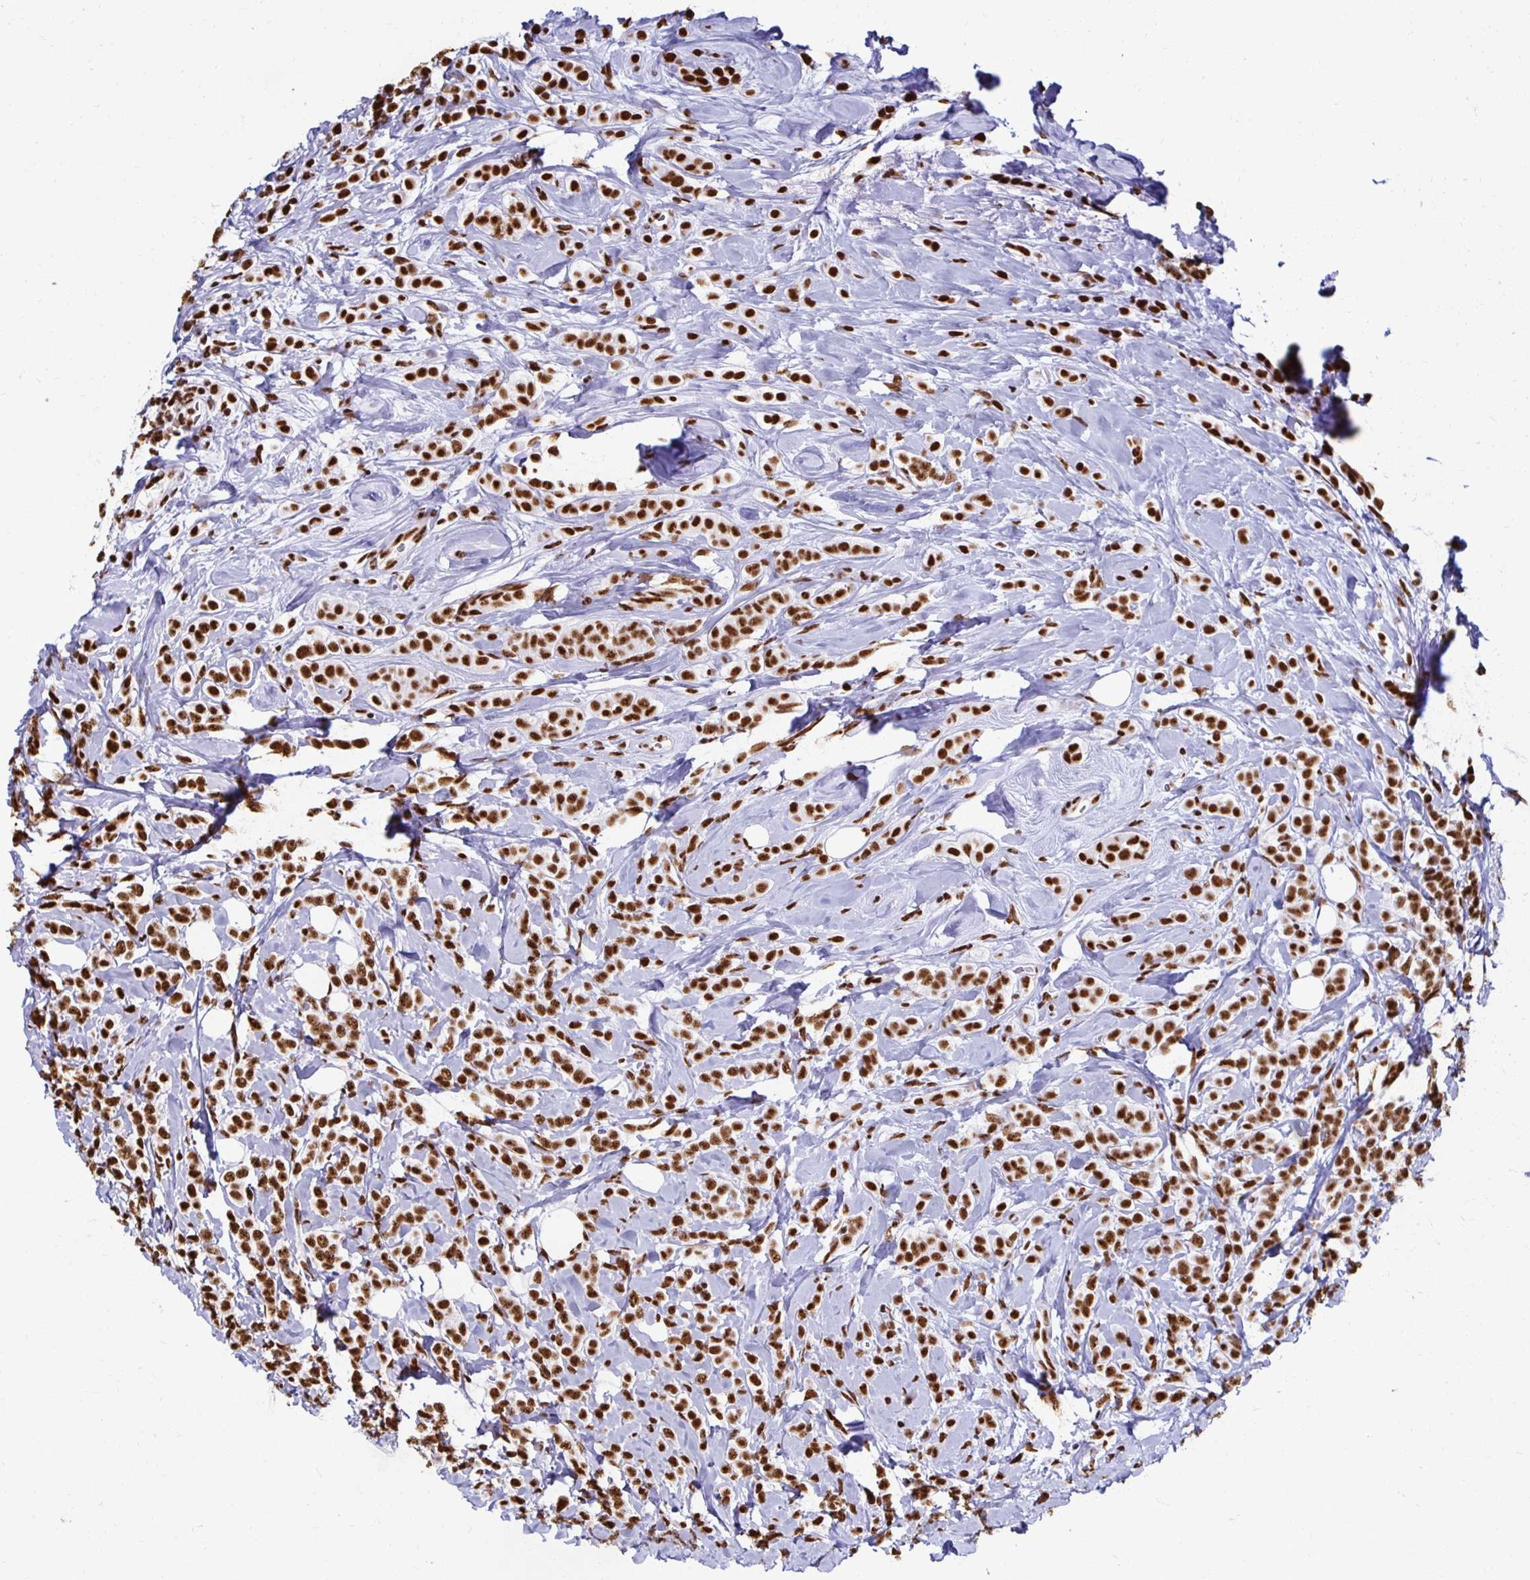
{"staining": {"intensity": "strong", "quantity": ">75%", "location": "nuclear"}, "tissue": "breast cancer", "cell_type": "Tumor cells", "image_type": "cancer", "snomed": [{"axis": "morphology", "description": "Lobular carcinoma"}, {"axis": "topography", "description": "Breast"}], "caption": "Breast lobular carcinoma stained with DAB (3,3'-diaminobenzidine) immunohistochemistry exhibits high levels of strong nuclear positivity in approximately >75% of tumor cells.", "gene": "NONO", "patient": {"sex": "female", "age": 49}}